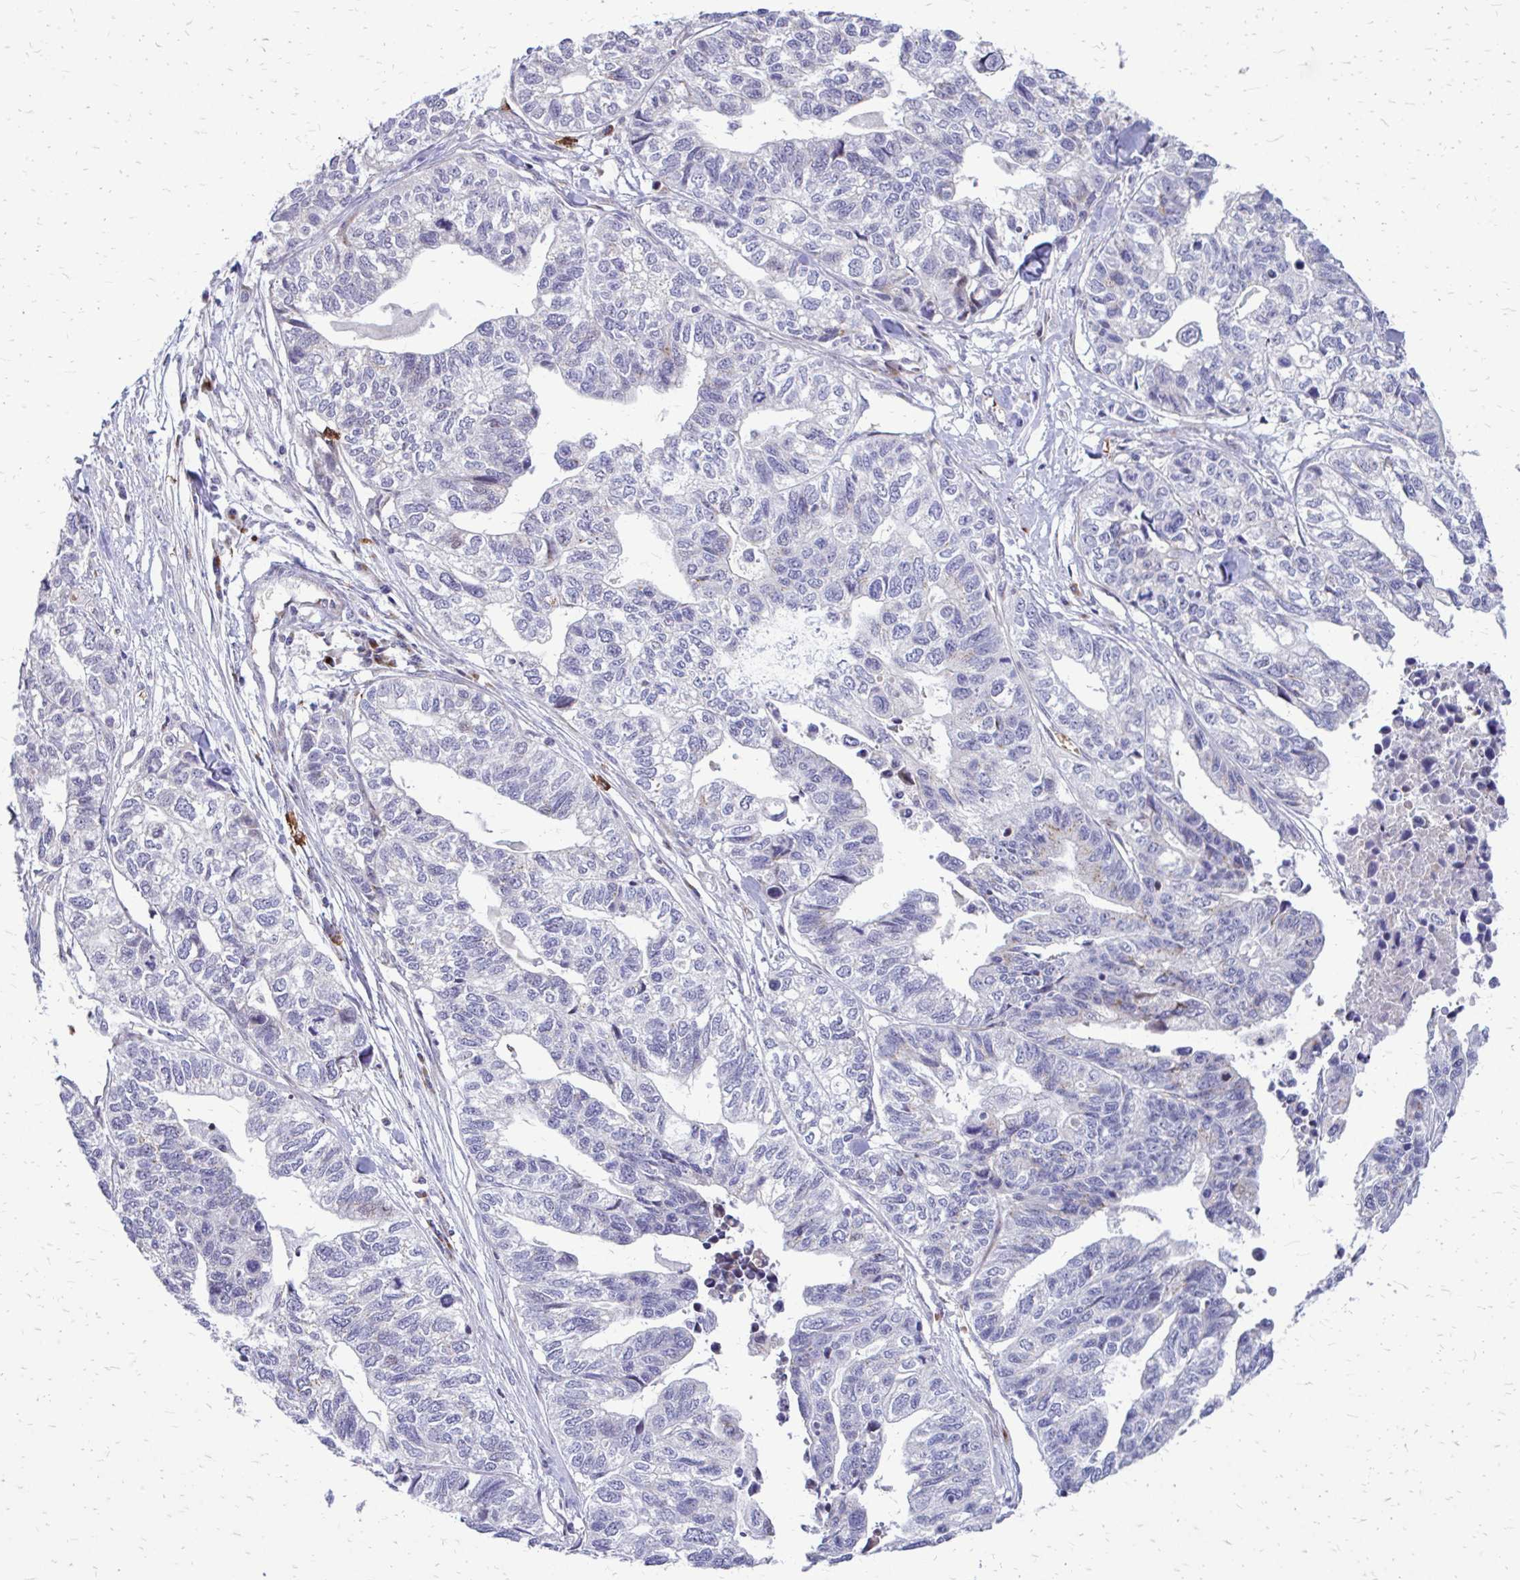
{"staining": {"intensity": "negative", "quantity": "none", "location": "none"}, "tissue": "stomach cancer", "cell_type": "Tumor cells", "image_type": "cancer", "snomed": [{"axis": "morphology", "description": "Adenocarcinoma, NOS"}, {"axis": "topography", "description": "Stomach, upper"}], "caption": "Immunohistochemistry (IHC) histopathology image of neoplastic tissue: stomach adenocarcinoma stained with DAB shows no significant protein staining in tumor cells.", "gene": "FUNDC2", "patient": {"sex": "female", "age": 67}}